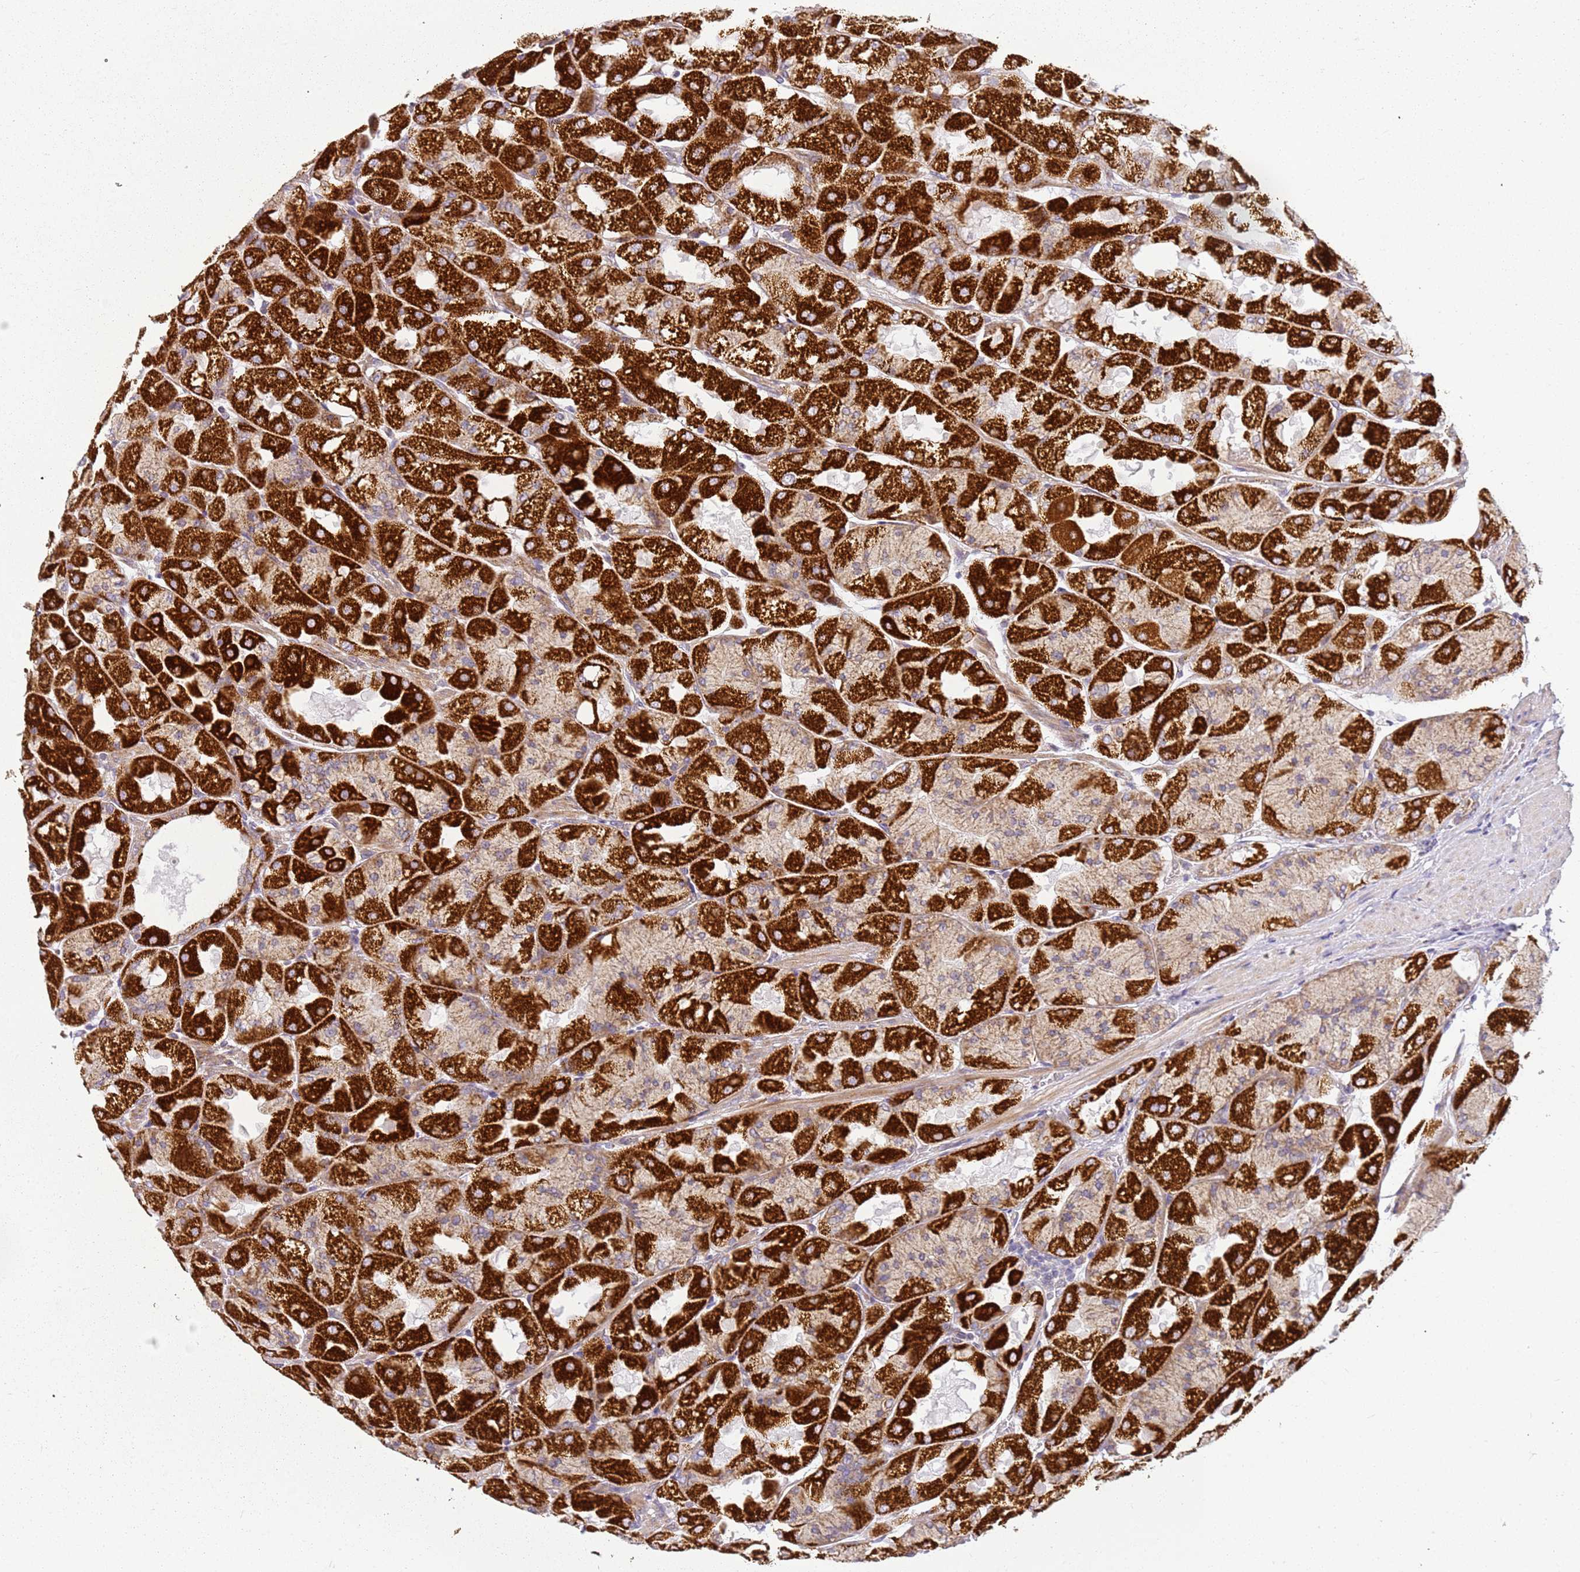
{"staining": {"intensity": "strong", "quantity": ">75%", "location": "cytoplasmic/membranous"}, "tissue": "stomach", "cell_type": "Glandular cells", "image_type": "normal", "snomed": [{"axis": "morphology", "description": "Normal tissue, NOS"}, {"axis": "topography", "description": "Stomach"}], "caption": "Strong cytoplasmic/membranous staining is seen in approximately >75% of glandular cells in unremarkable stomach.", "gene": "TMEM200C", "patient": {"sex": "female", "age": 61}}